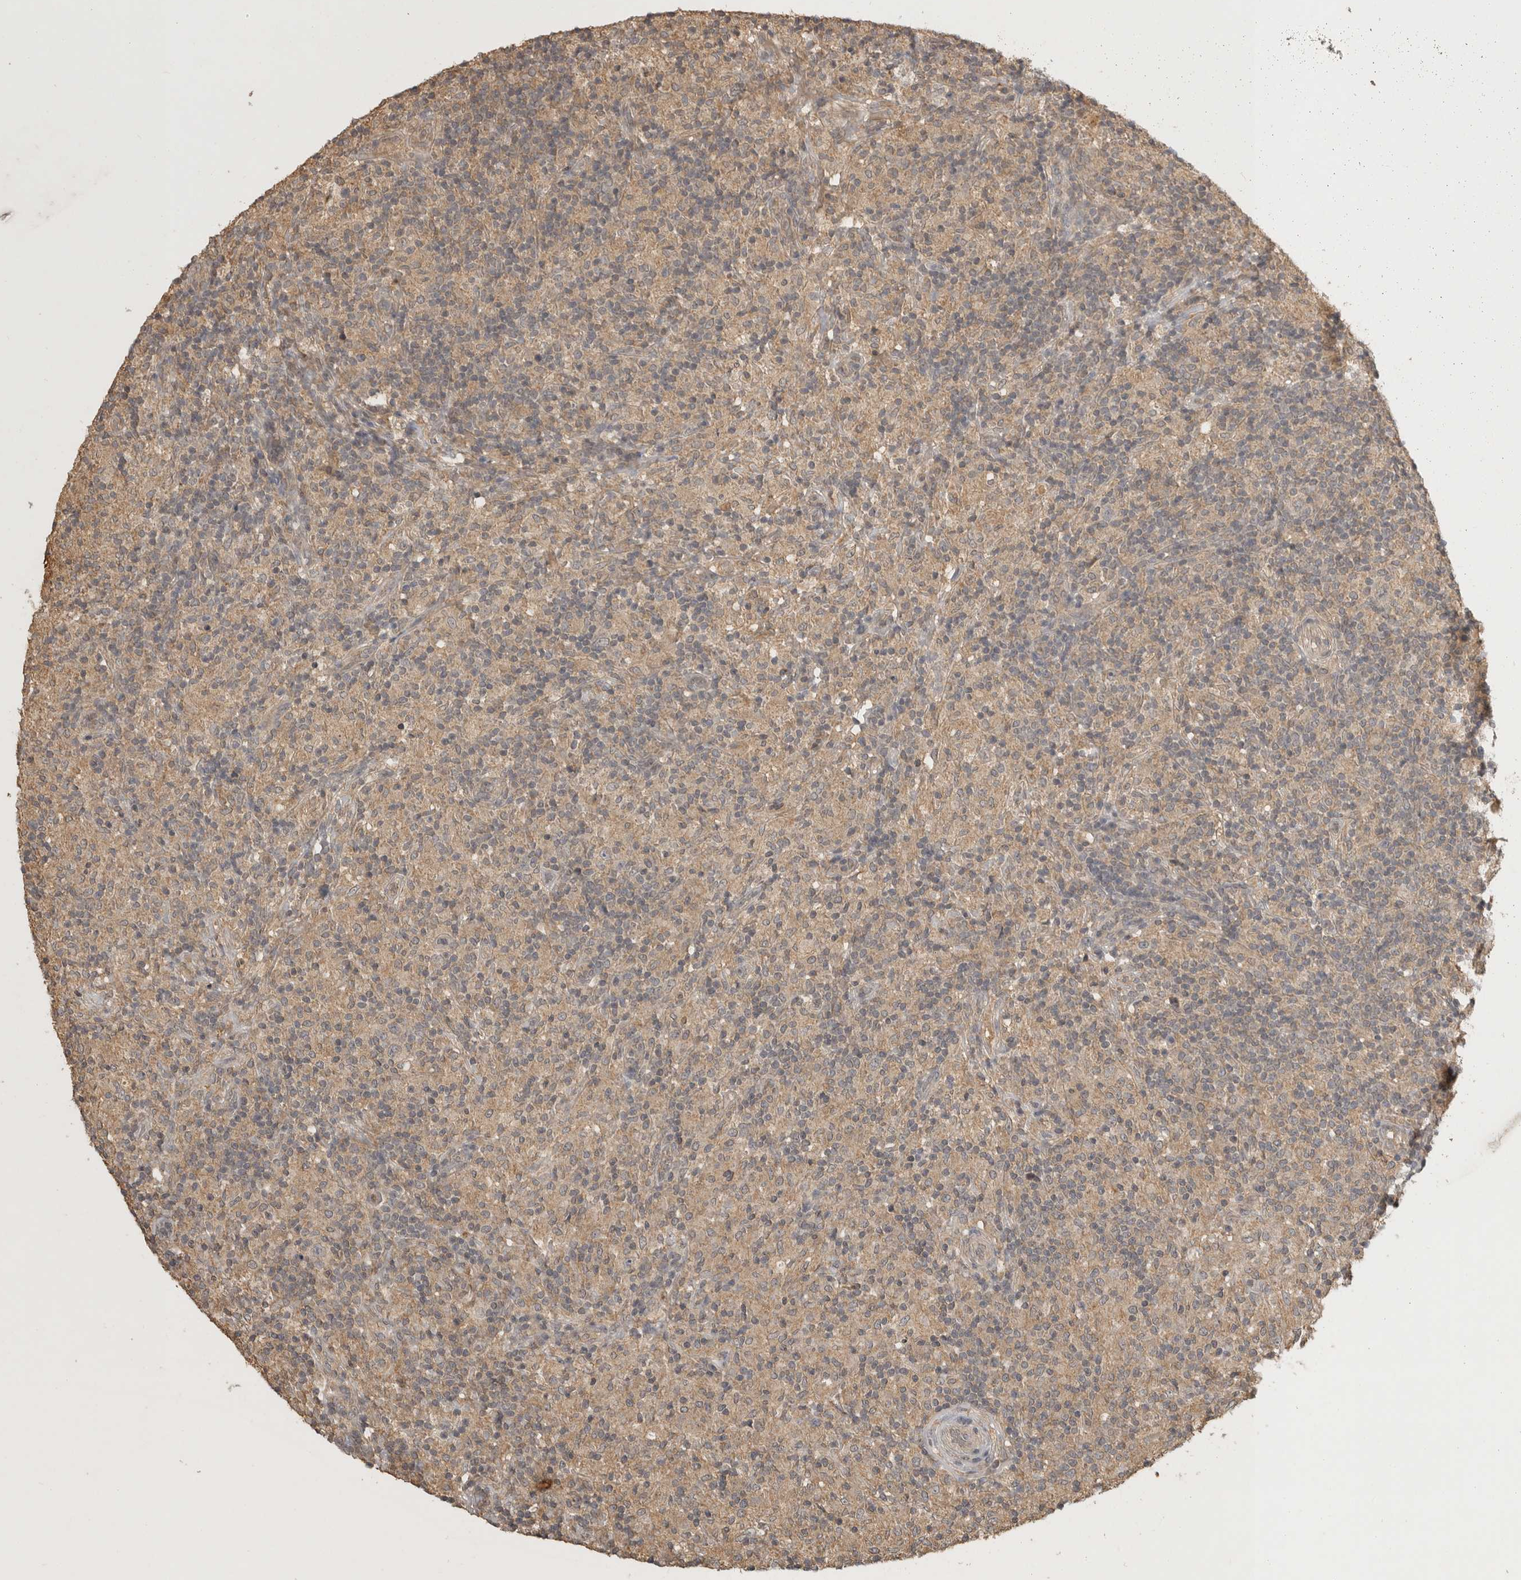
{"staining": {"intensity": "weak", "quantity": ">75%", "location": "cytoplasmic/membranous"}, "tissue": "lymphoma", "cell_type": "Tumor cells", "image_type": "cancer", "snomed": [{"axis": "morphology", "description": "Hodgkin's disease, NOS"}, {"axis": "topography", "description": "Lymph node"}], "caption": "Human lymphoma stained for a protein (brown) displays weak cytoplasmic/membranous positive expression in approximately >75% of tumor cells.", "gene": "ADAMTS4", "patient": {"sex": "male", "age": 70}}